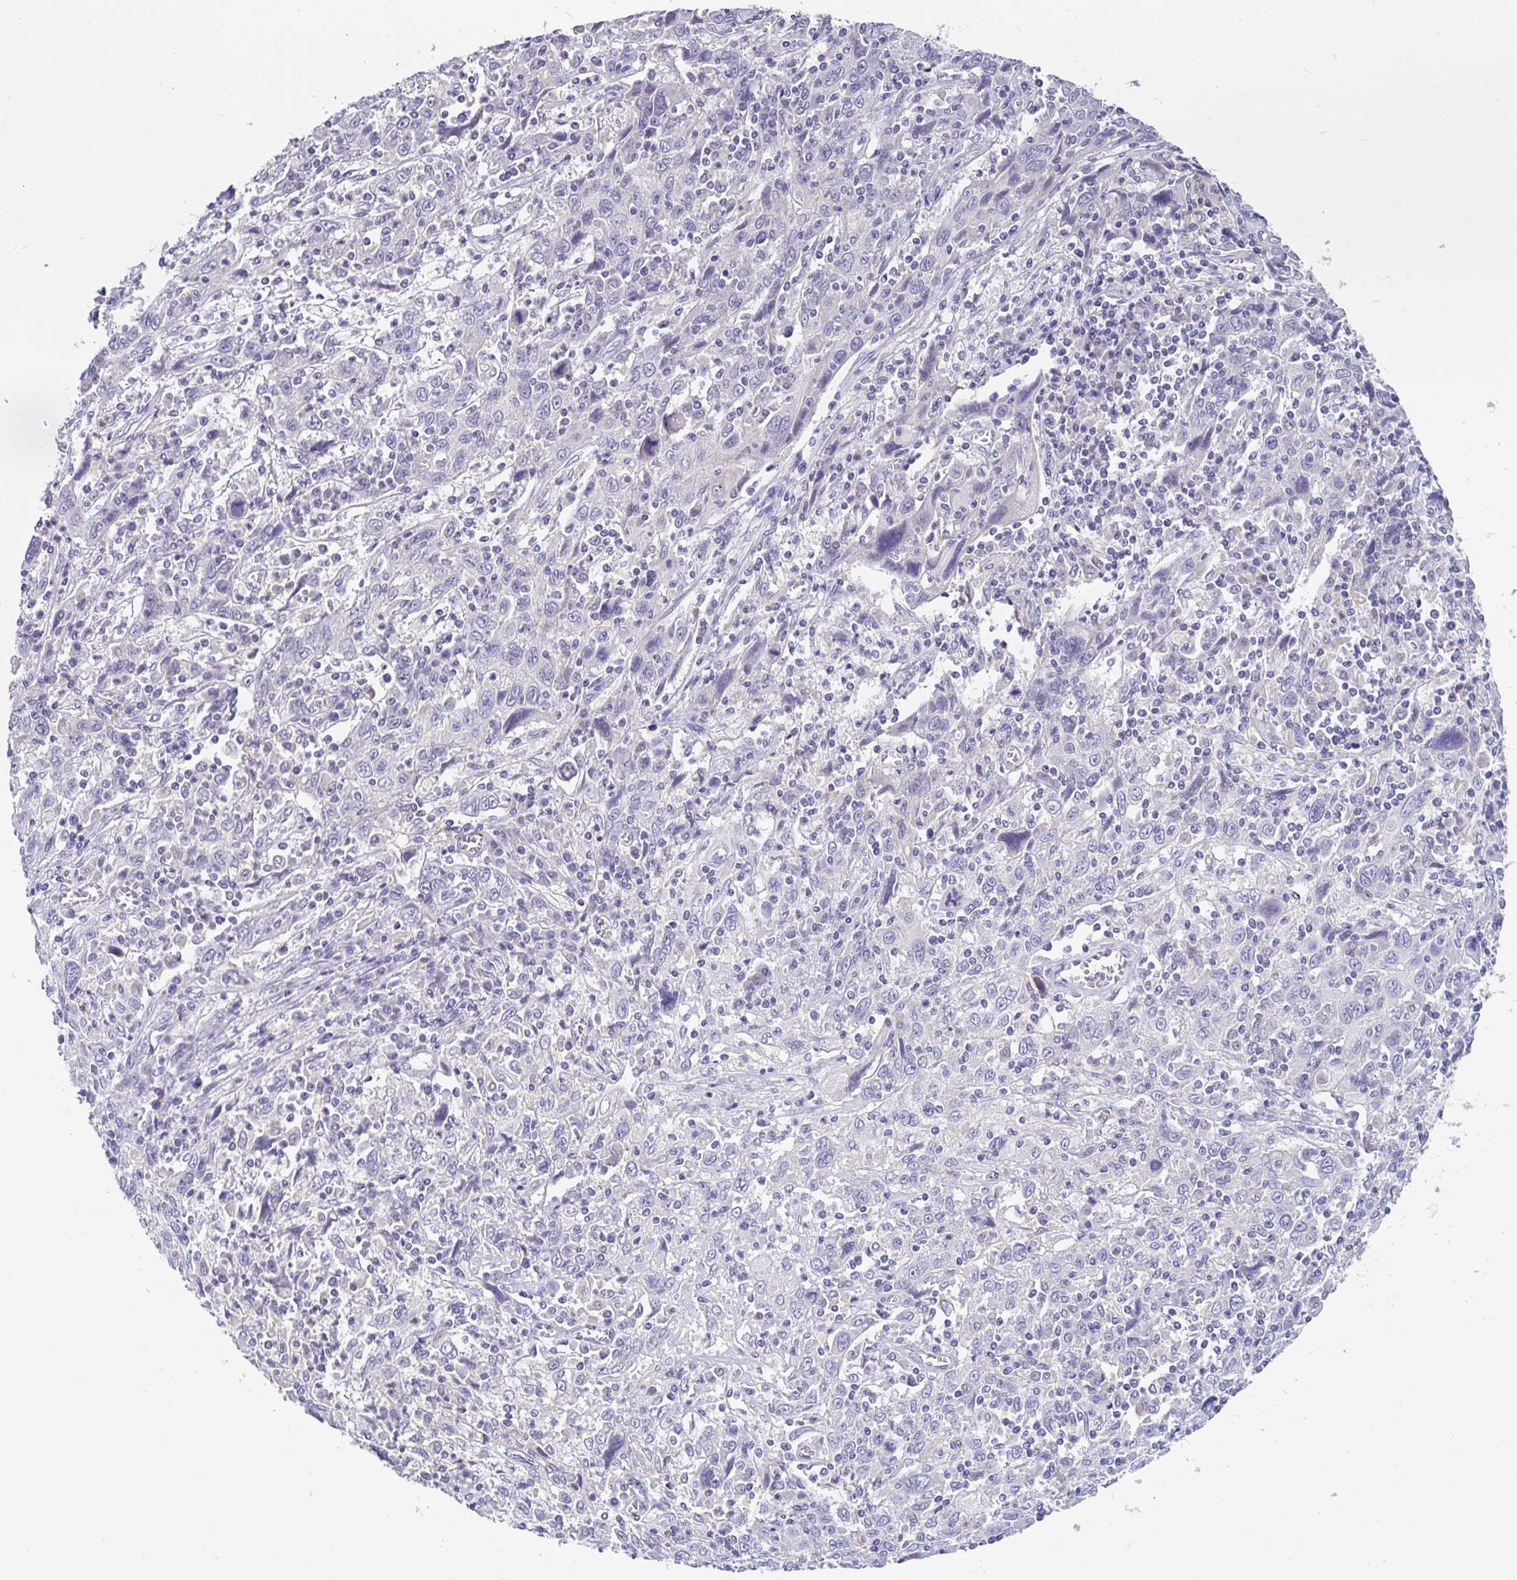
{"staining": {"intensity": "negative", "quantity": "none", "location": "none"}, "tissue": "cervical cancer", "cell_type": "Tumor cells", "image_type": "cancer", "snomed": [{"axis": "morphology", "description": "Squamous cell carcinoma, NOS"}, {"axis": "topography", "description": "Cervix"}], "caption": "DAB immunohistochemical staining of squamous cell carcinoma (cervical) demonstrates no significant staining in tumor cells.", "gene": "INTS5", "patient": {"sex": "female", "age": 46}}